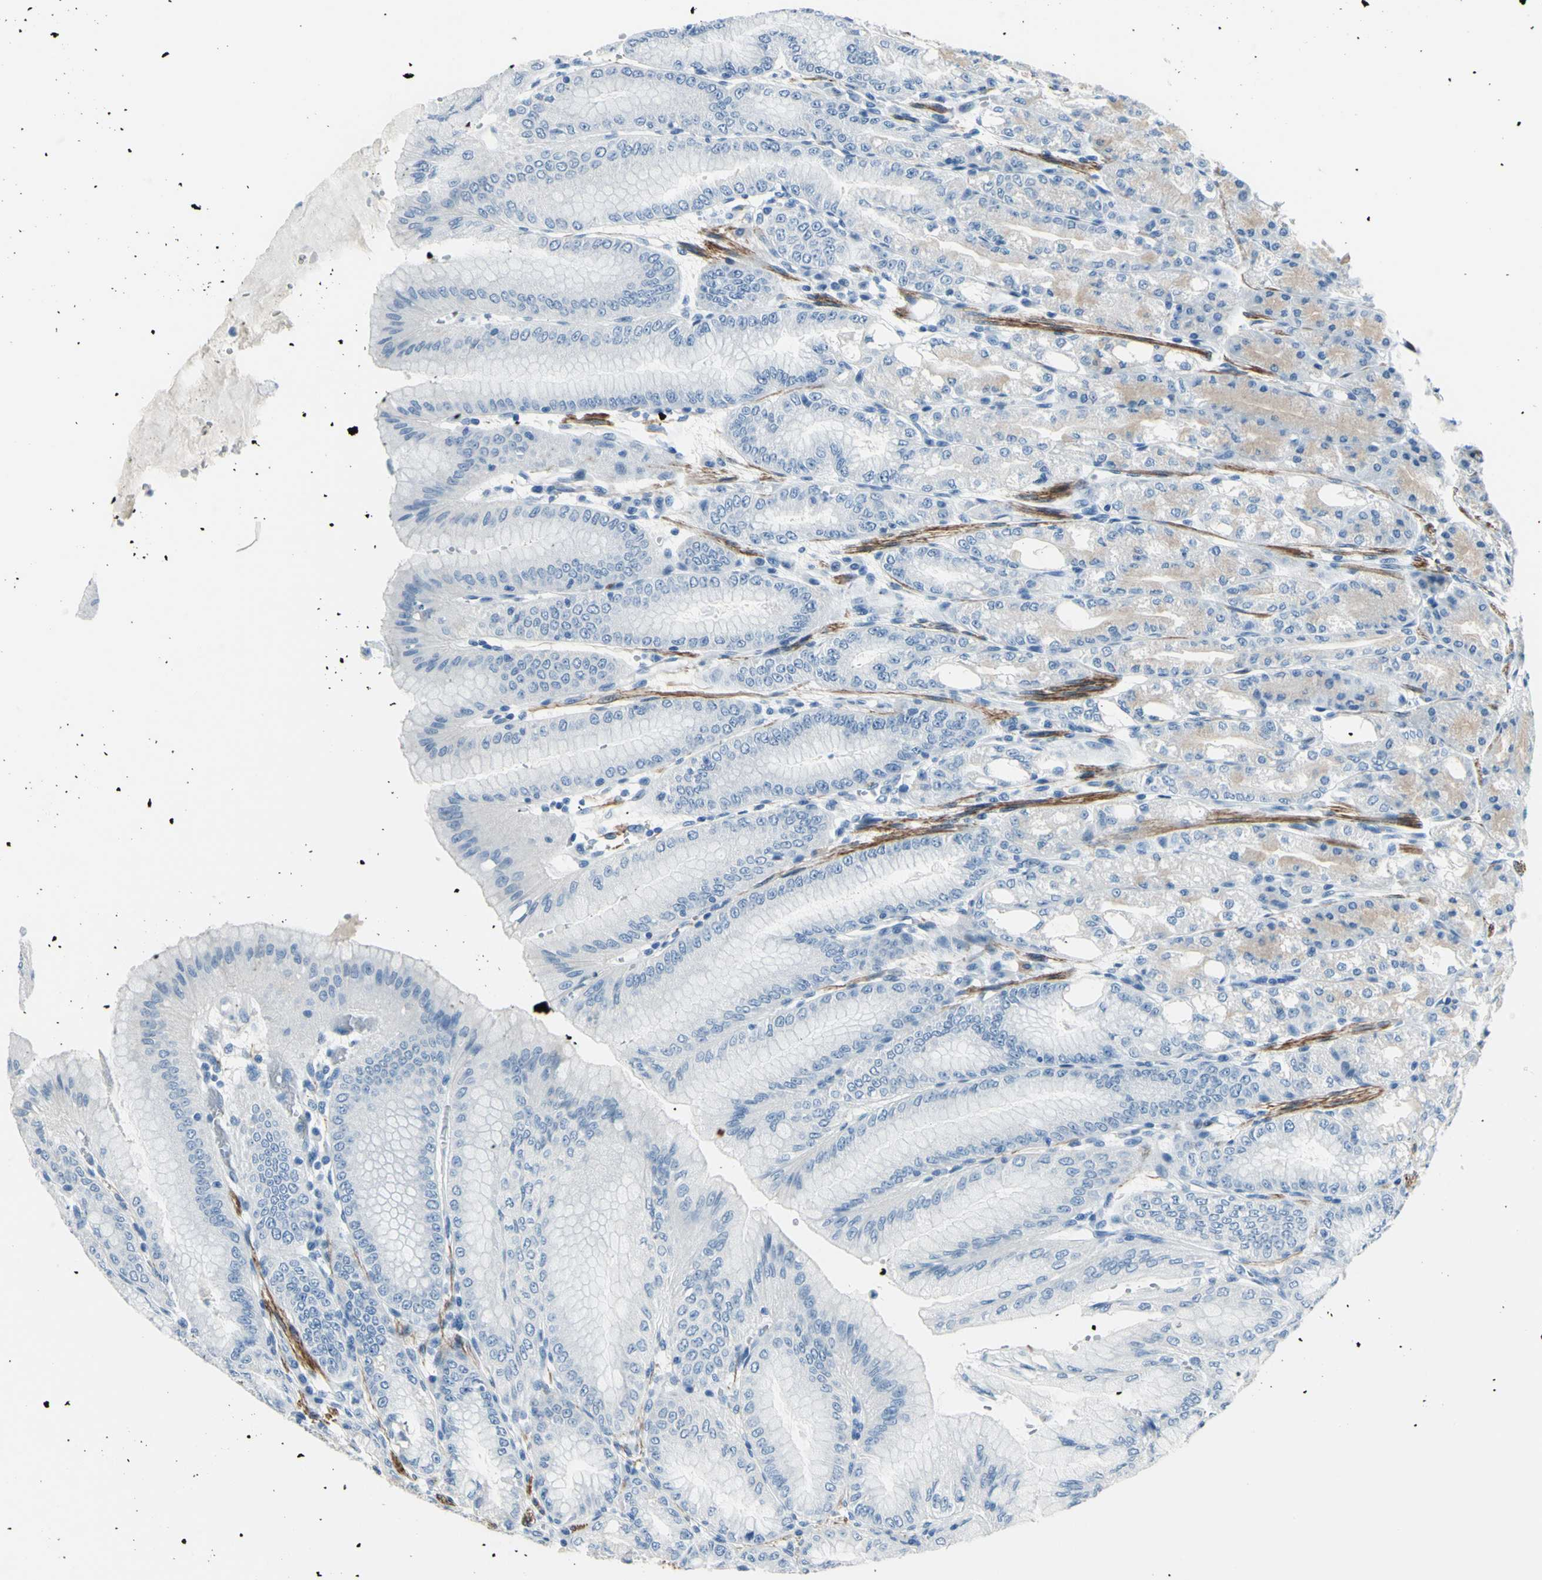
{"staining": {"intensity": "weak", "quantity": "25%-75%", "location": "cytoplasmic/membranous"}, "tissue": "stomach", "cell_type": "Glandular cells", "image_type": "normal", "snomed": [{"axis": "morphology", "description": "Normal tissue, NOS"}, {"axis": "topography", "description": "Stomach, lower"}], "caption": "This image demonstrates immunohistochemistry (IHC) staining of unremarkable stomach, with low weak cytoplasmic/membranous positivity in approximately 25%-75% of glandular cells.", "gene": "CDH15", "patient": {"sex": "male", "age": 71}}